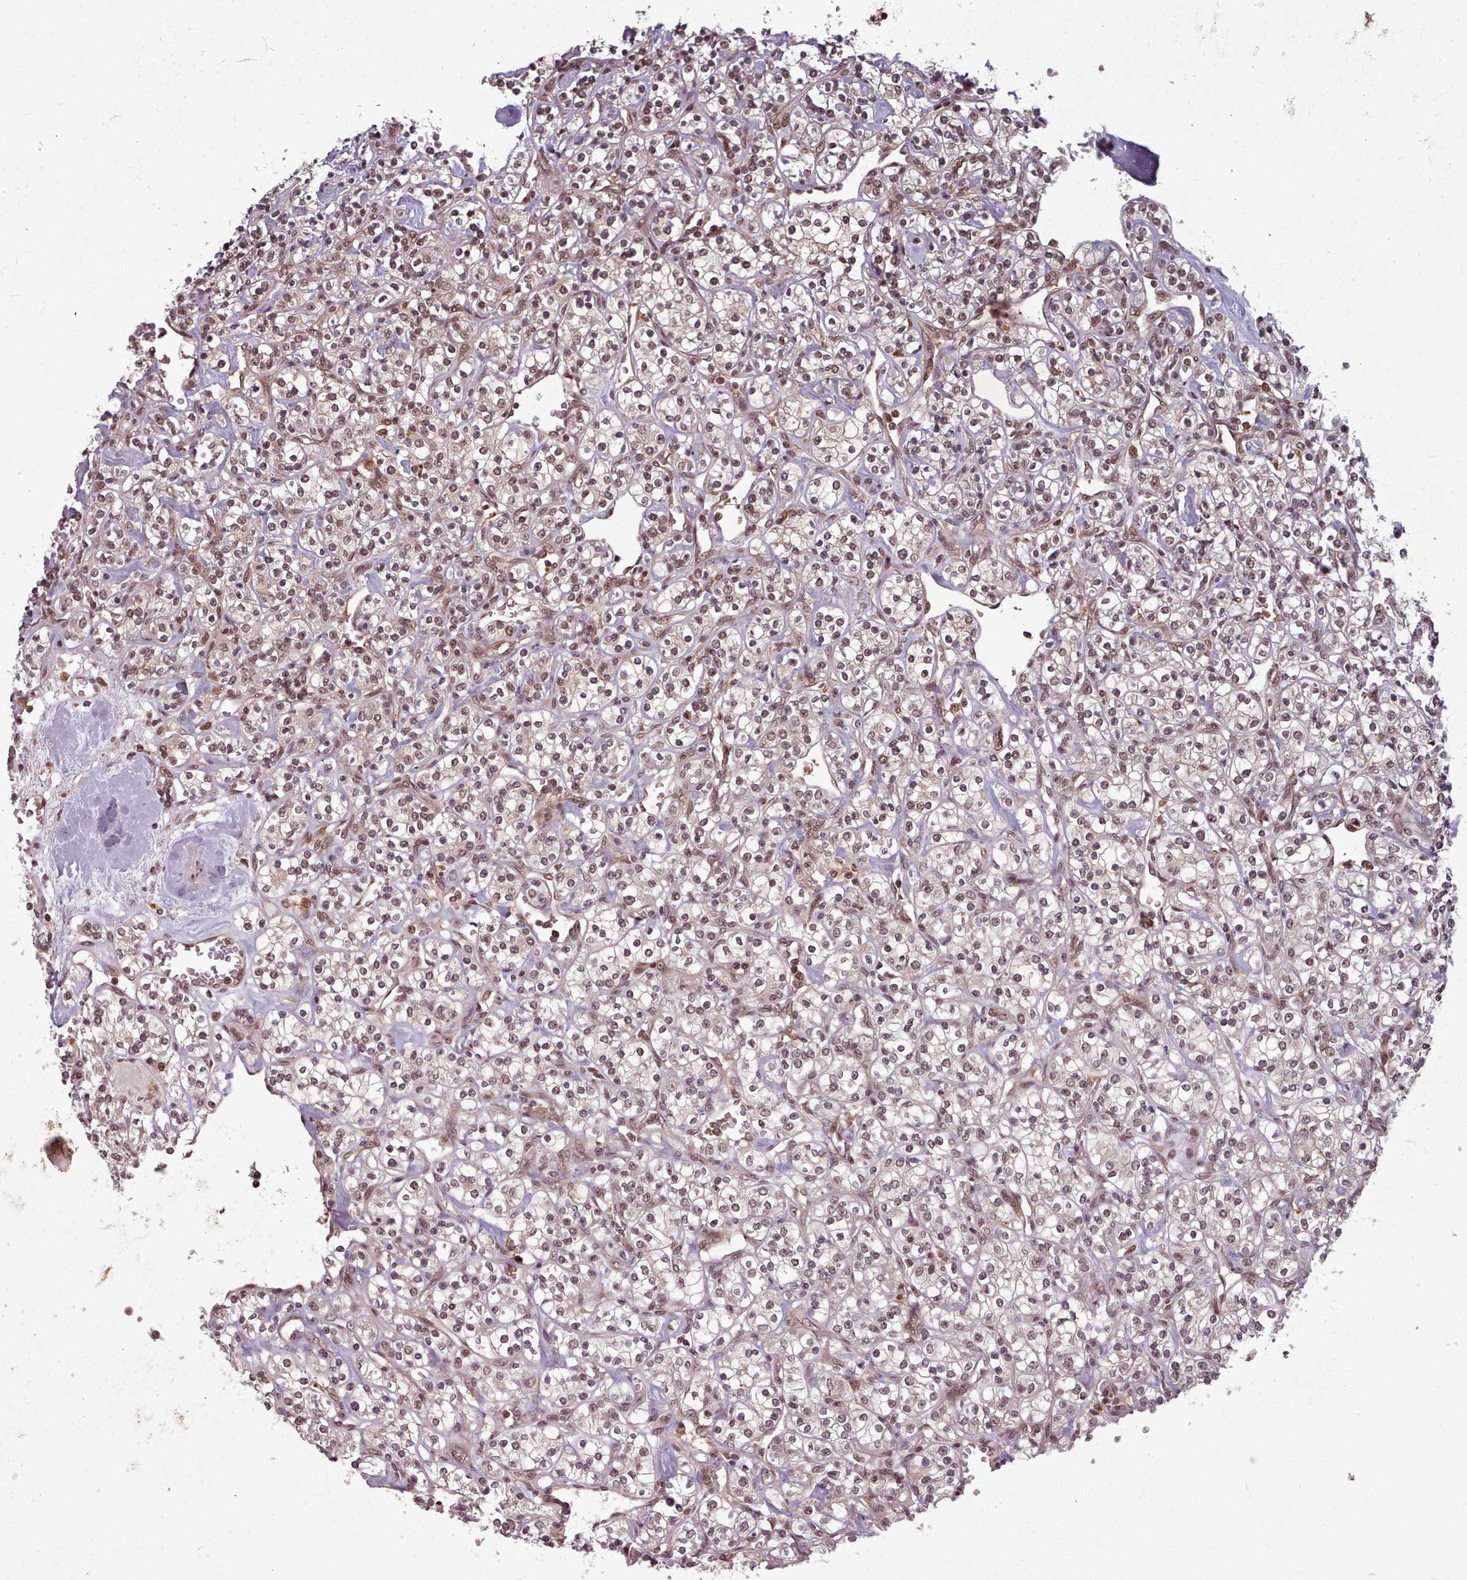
{"staining": {"intensity": "weak", "quantity": ">75%", "location": "nuclear"}, "tissue": "renal cancer", "cell_type": "Tumor cells", "image_type": "cancer", "snomed": [{"axis": "morphology", "description": "Adenocarcinoma, NOS"}, {"axis": "topography", "description": "Kidney"}], "caption": "High-power microscopy captured an IHC photomicrograph of renal cancer, revealing weak nuclear staining in about >75% of tumor cells.", "gene": "DHX8", "patient": {"sex": "male", "age": 77}}